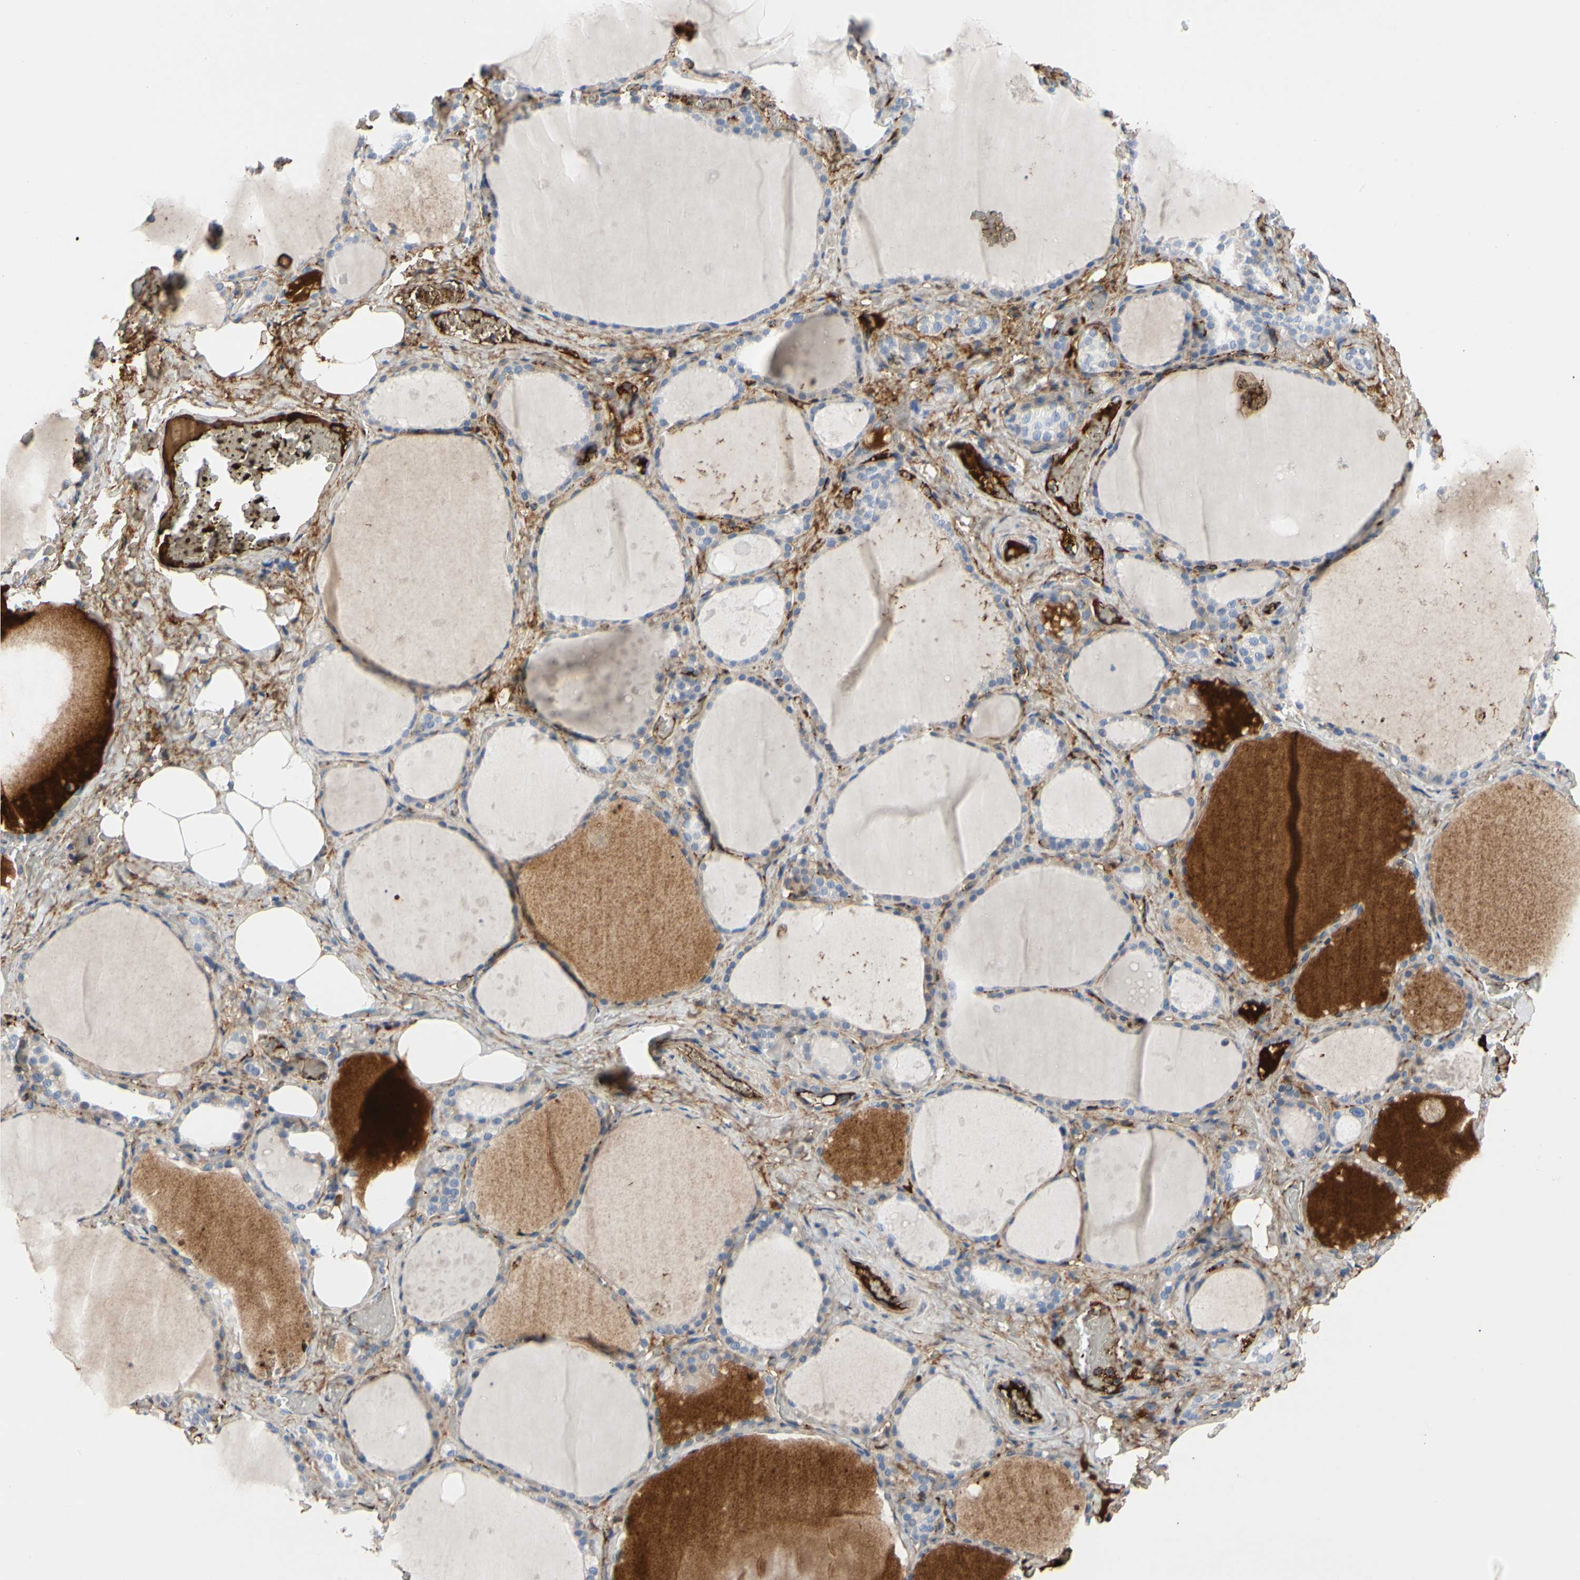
{"staining": {"intensity": "negative", "quantity": "none", "location": "none"}, "tissue": "thyroid gland", "cell_type": "Glandular cells", "image_type": "normal", "snomed": [{"axis": "morphology", "description": "Normal tissue, NOS"}, {"axis": "topography", "description": "Thyroid gland"}], "caption": "The image shows no significant positivity in glandular cells of thyroid gland.", "gene": "FGB", "patient": {"sex": "male", "age": 61}}